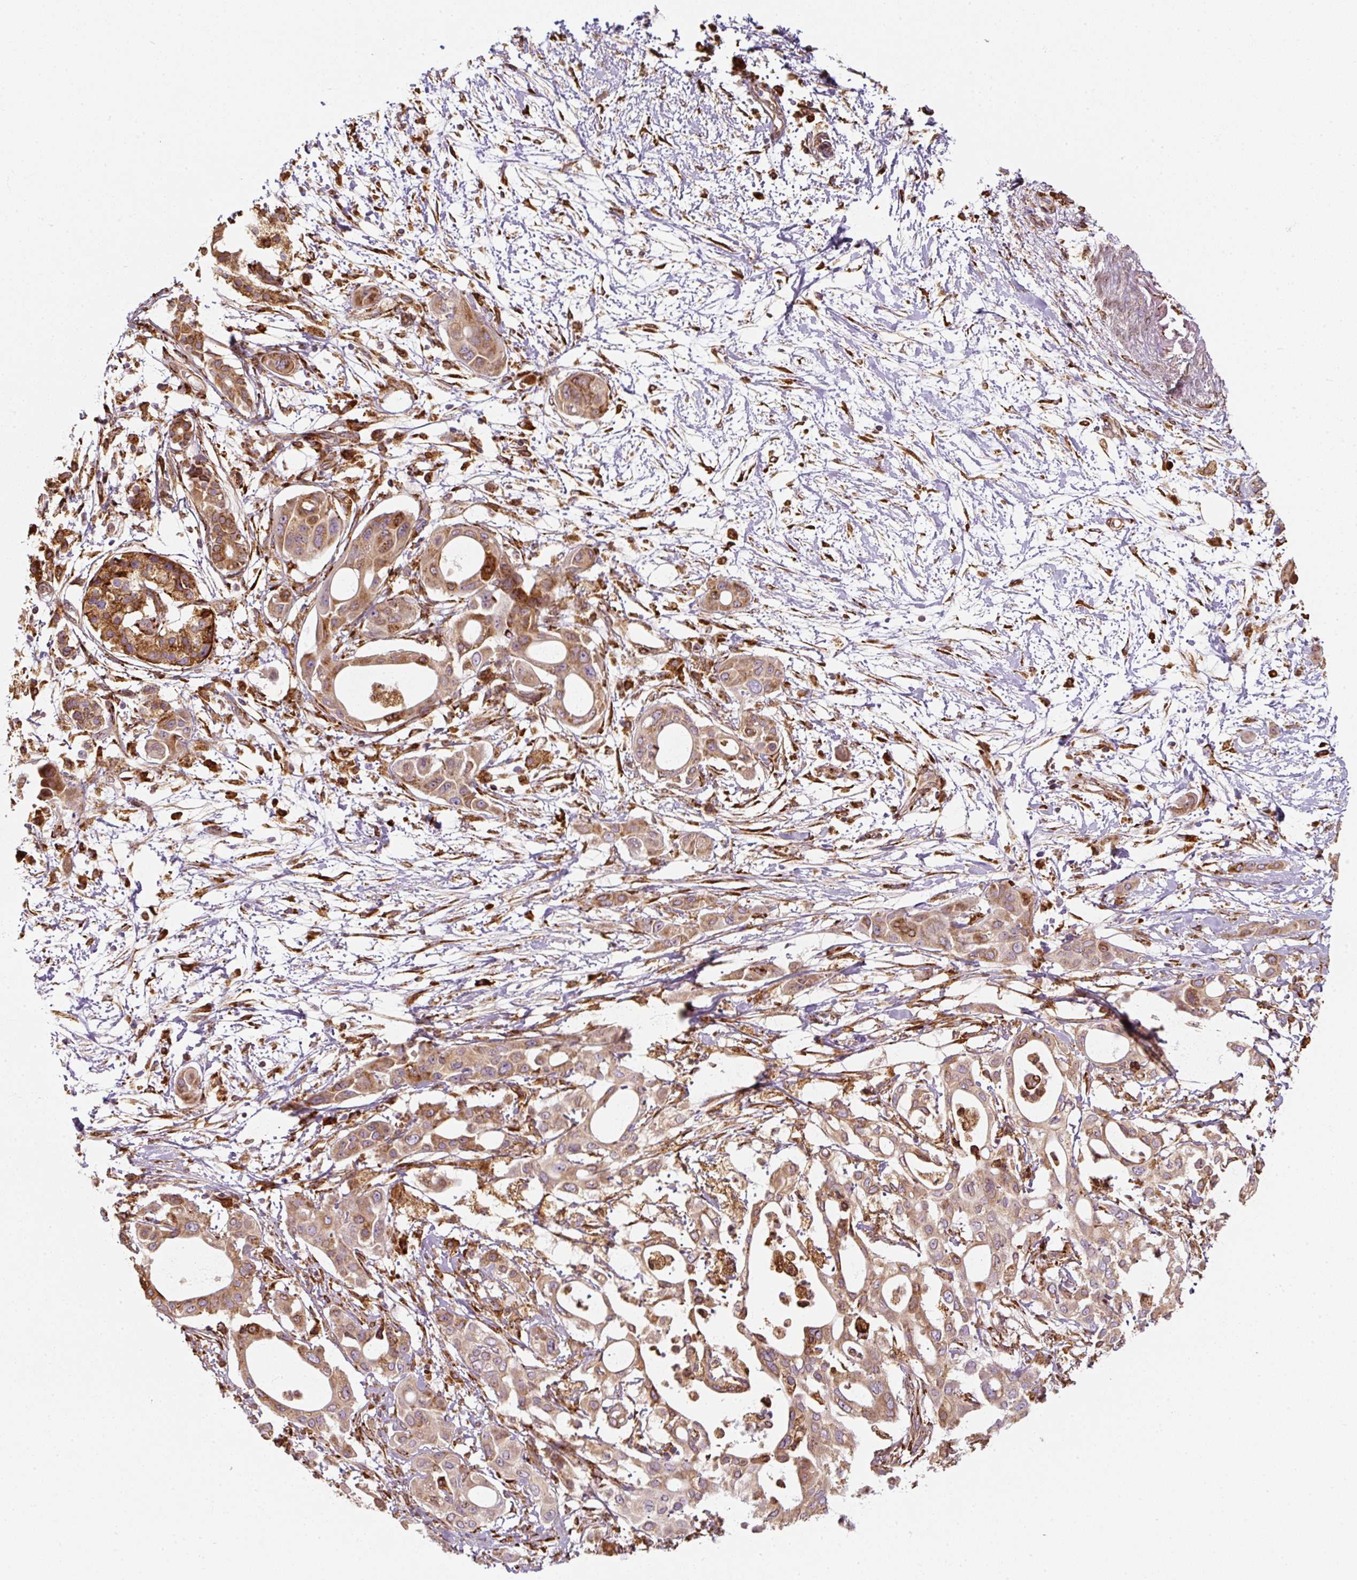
{"staining": {"intensity": "moderate", "quantity": ">75%", "location": "cytoplasmic/membranous"}, "tissue": "pancreatic cancer", "cell_type": "Tumor cells", "image_type": "cancer", "snomed": [{"axis": "morphology", "description": "Adenocarcinoma, NOS"}, {"axis": "topography", "description": "Pancreas"}], "caption": "Adenocarcinoma (pancreatic) stained for a protein exhibits moderate cytoplasmic/membranous positivity in tumor cells.", "gene": "PRKCSH", "patient": {"sex": "male", "age": 68}}